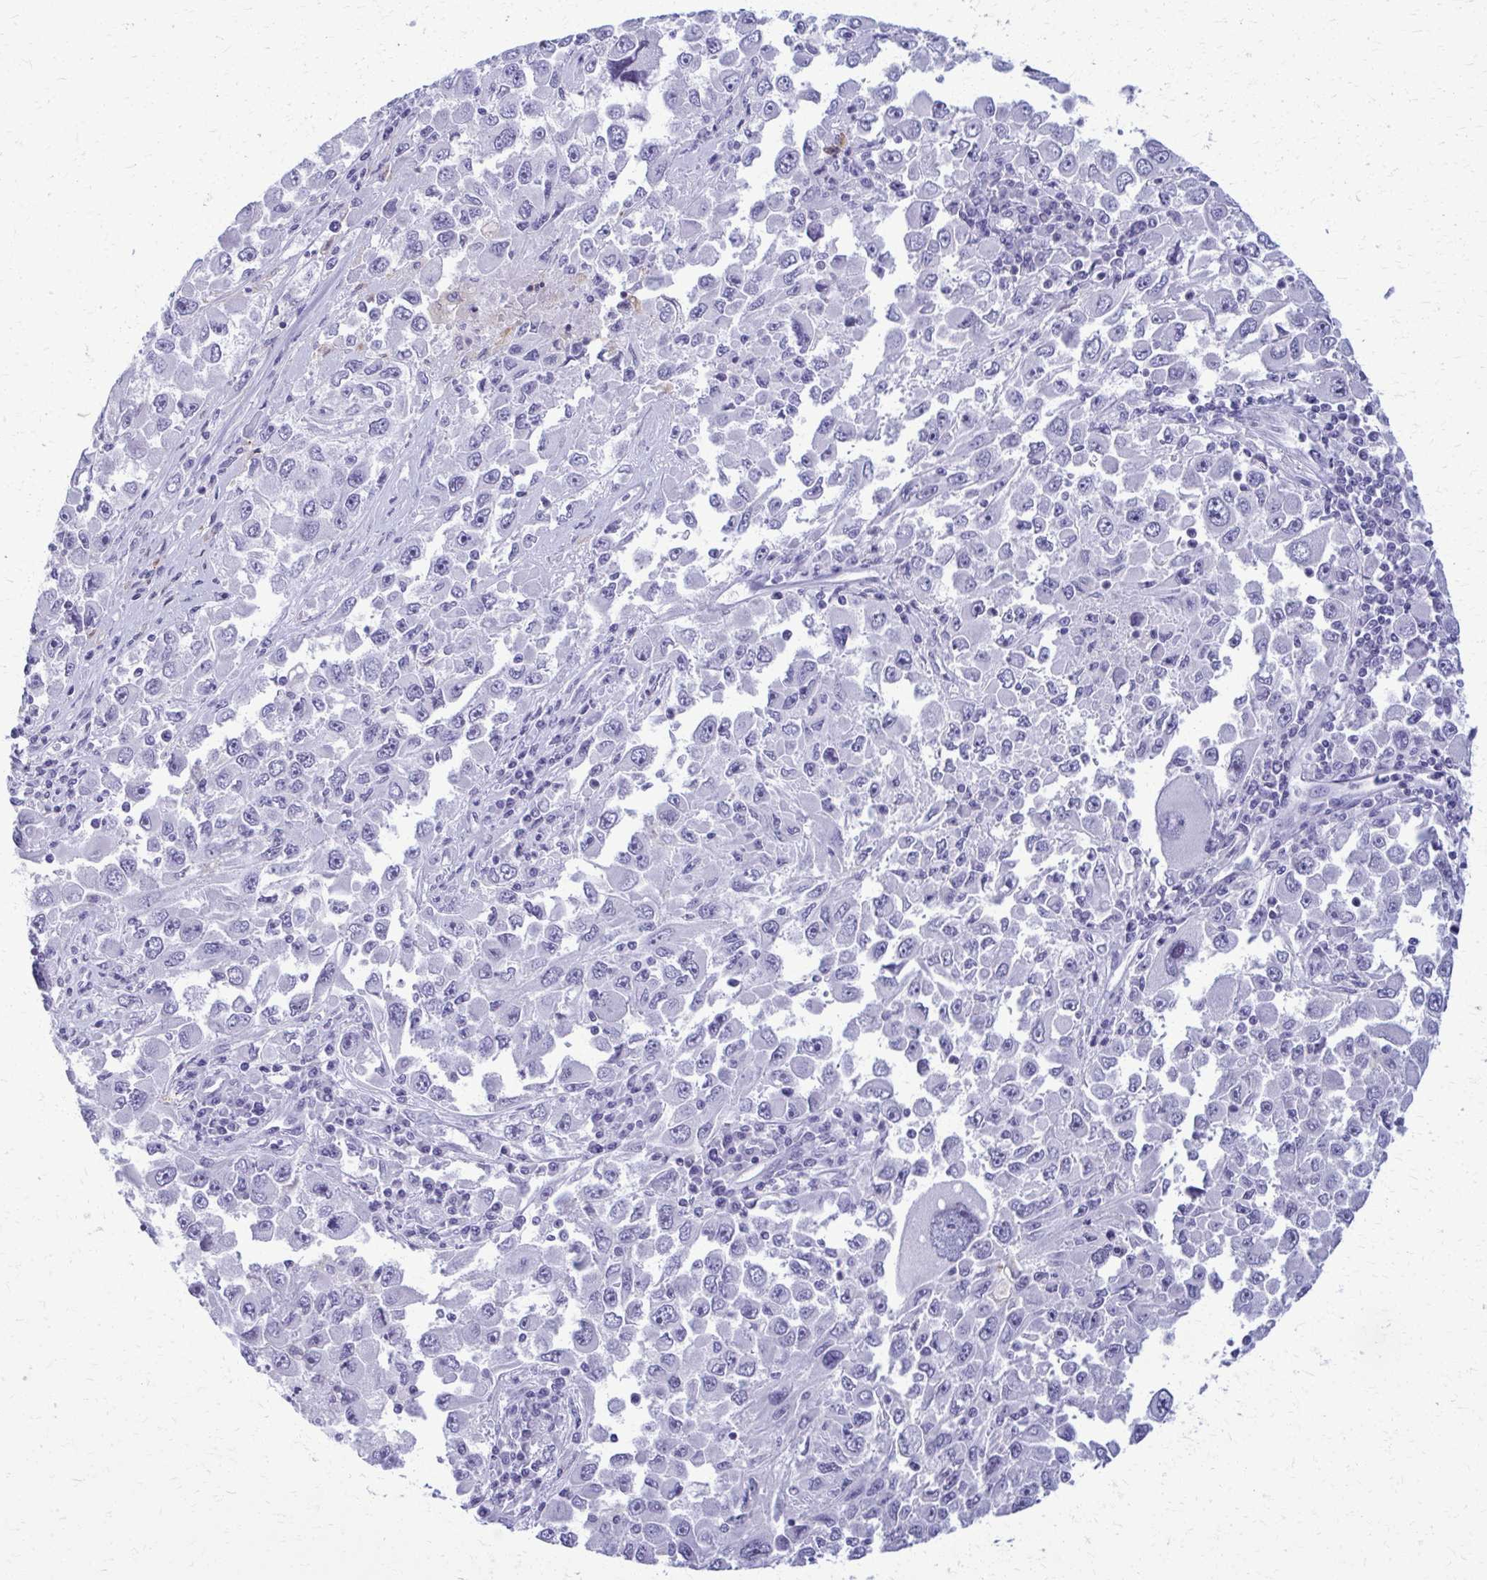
{"staining": {"intensity": "negative", "quantity": "none", "location": "none"}, "tissue": "melanoma", "cell_type": "Tumor cells", "image_type": "cancer", "snomed": [{"axis": "morphology", "description": "Malignant melanoma, Metastatic site"}, {"axis": "topography", "description": "Lymph node"}], "caption": "An image of melanoma stained for a protein displays no brown staining in tumor cells.", "gene": "ACSM2B", "patient": {"sex": "female", "age": 67}}